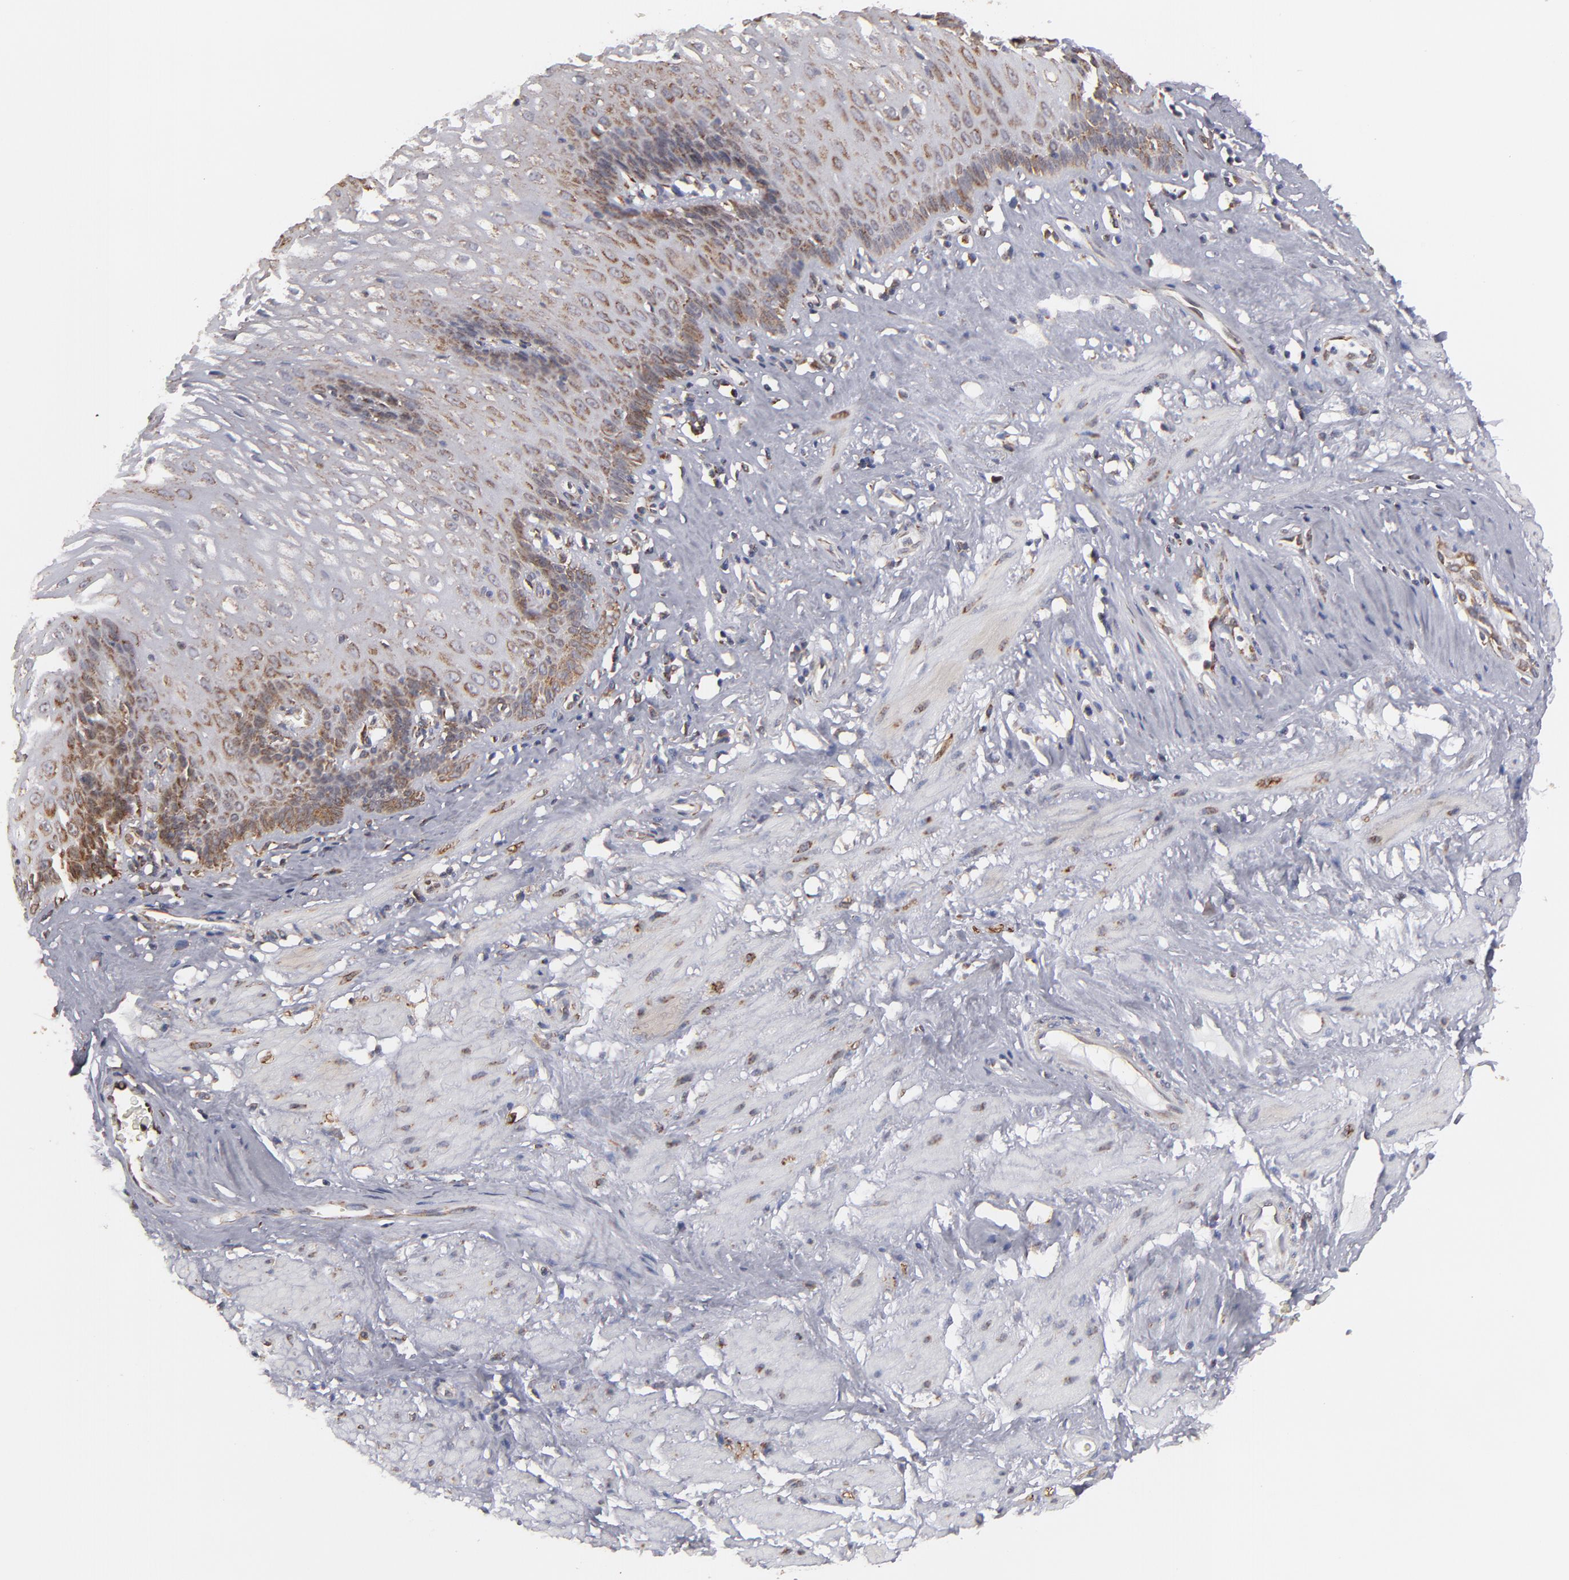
{"staining": {"intensity": "moderate", "quantity": "25%-75%", "location": "cytoplasmic/membranous"}, "tissue": "esophagus", "cell_type": "Squamous epithelial cells", "image_type": "normal", "snomed": [{"axis": "morphology", "description": "Normal tissue, NOS"}, {"axis": "topography", "description": "Esophagus"}], "caption": "Esophagus was stained to show a protein in brown. There is medium levels of moderate cytoplasmic/membranous staining in approximately 25%-75% of squamous epithelial cells. (brown staining indicates protein expression, while blue staining denotes nuclei).", "gene": "KTN1", "patient": {"sex": "female", "age": 70}}